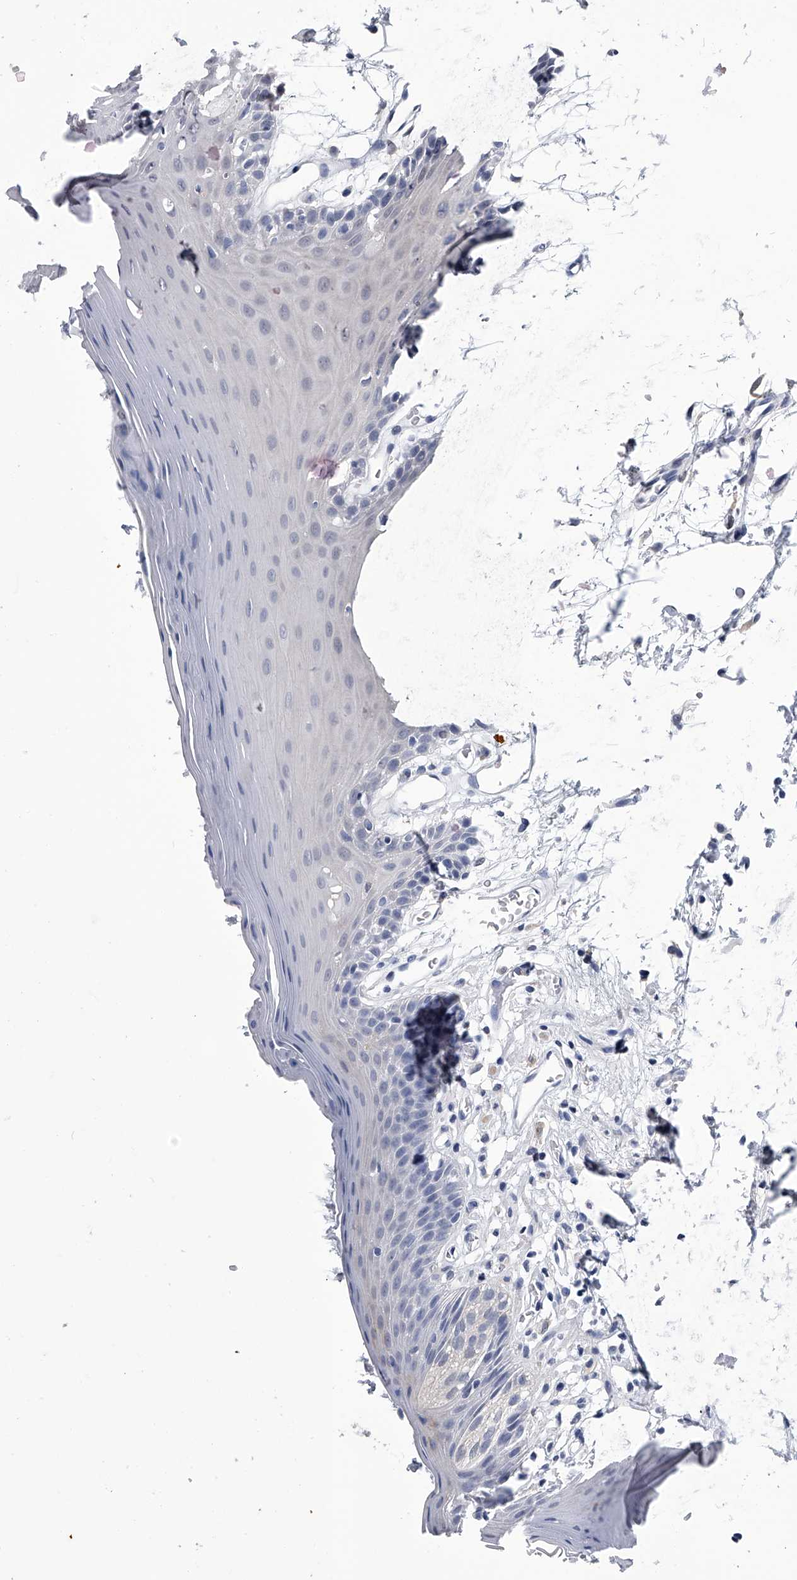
{"staining": {"intensity": "negative", "quantity": "none", "location": "none"}, "tissue": "oral mucosa", "cell_type": "Squamous epithelial cells", "image_type": "normal", "snomed": [{"axis": "morphology", "description": "Normal tissue, NOS"}, {"axis": "morphology", "description": "Squamous cell carcinoma, NOS"}, {"axis": "topography", "description": "Skeletal muscle"}, {"axis": "topography", "description": "Oral tissue"}, {"axis": "topography", "description": "Salivary gland"}, {"axis": "topography", "description": "Head-Neck"}], "caption": "This is a histopathology image of immunohistochemistry staining of unremarkable oral mucosa, which shows no staining in squamous epithelial cells.", "gene": "PDXK", "patient": {"sex": "male", "age": 54}}